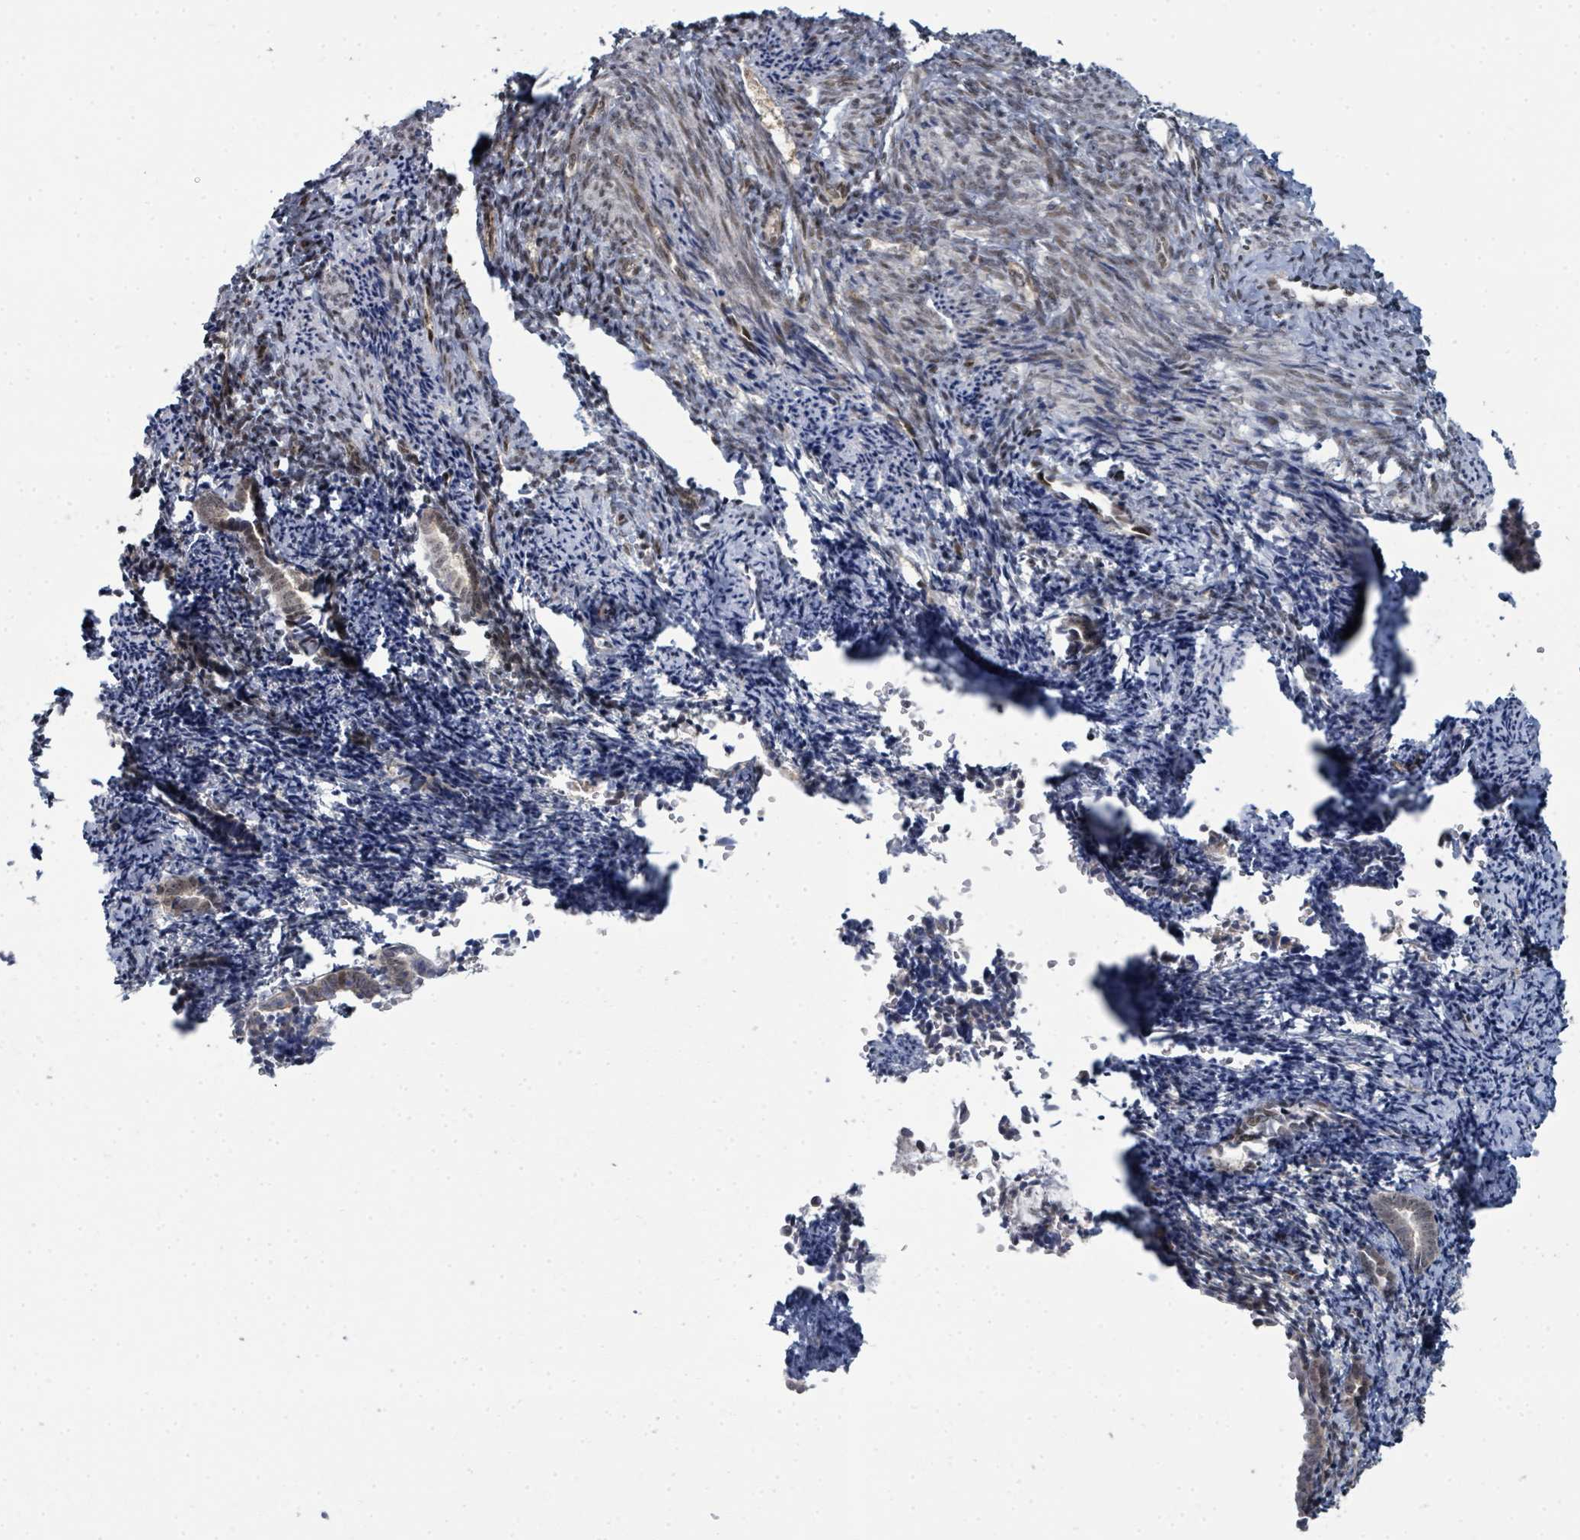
{"staining": {"intensity": "moderate", "quantity": "25%-75%", "location": "nuclear"}, "tissue": "endometrium", "cell_type": "Cells in endometrial stroma", "image_type": "normal", "snomed": [{"axis": "morphology", "description": "Normal tissue, NOS"}, {"axis": "topography", "description": "Endometrium"}], "caption": "IHC histopathology image of normal human endometrium stained for a protein (brown), which shows medium levels of moderate nuclear staining in about 25%-75% of cells in endometrial stroma.", "gene": "PSMG2", "patient": {"sex": "female", "age": 54}}